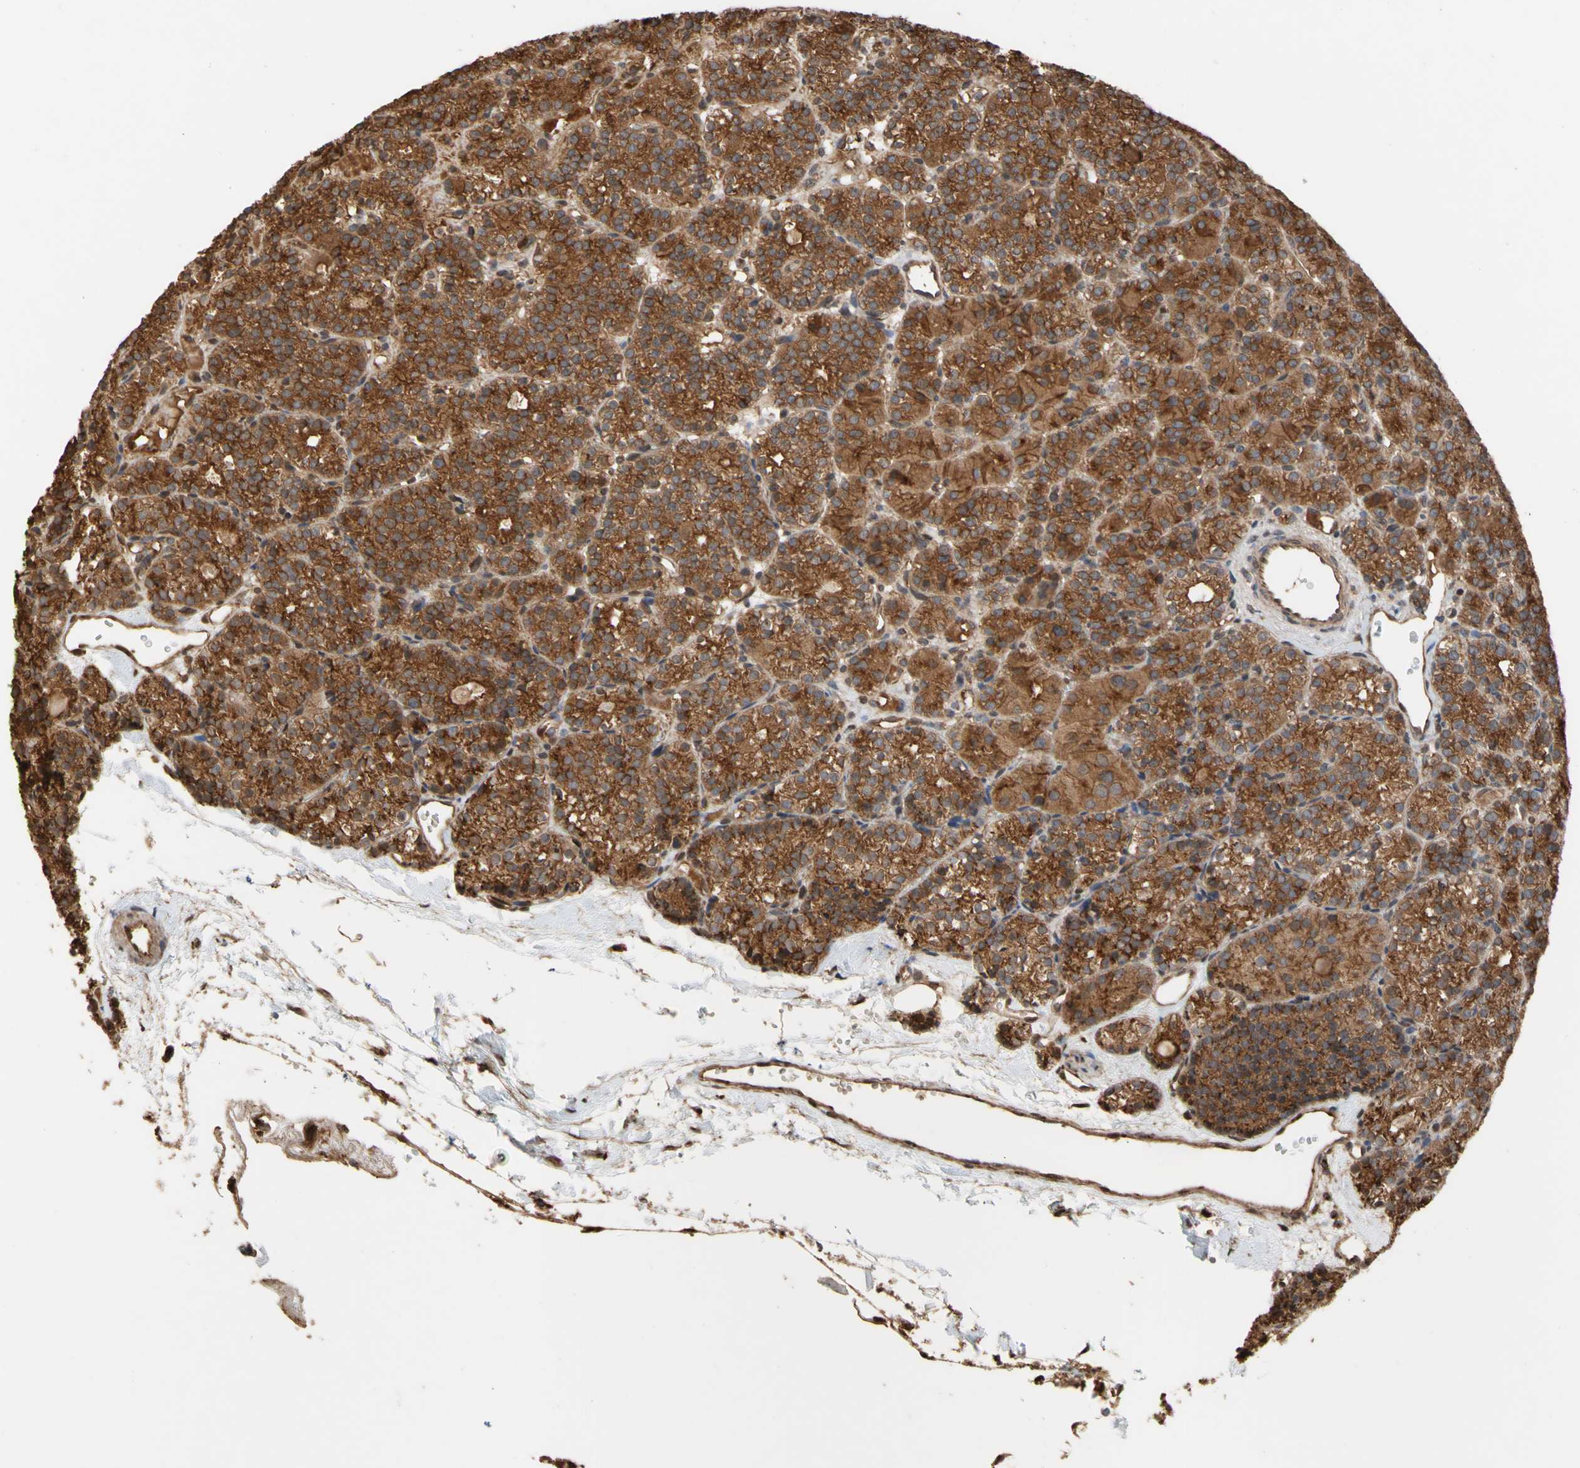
{"staining": {"intensity": "strong", "quantity": ">75%", "location": "cytoplasmic/membranous"}, "tissue": "parathyroid gland", "cell_type": "Glandular cells", "image_type": "normal", "snomed": [{"axis": "morphology", "description": "Normal tissue, NOS"}, {"axis": "topography", "description": "Parathyroid gland"}], "caption": "Immunohistochemistry (DAB (3,3'-diaminobenzidine)) staining of unremarkable human parathyroid gland demonstrates strong cytoplasmic/membranous protein staining in about >75% of glandular cells.", "gene": "NECTIN3", "patient": {"sex": "female", "age": 64}}